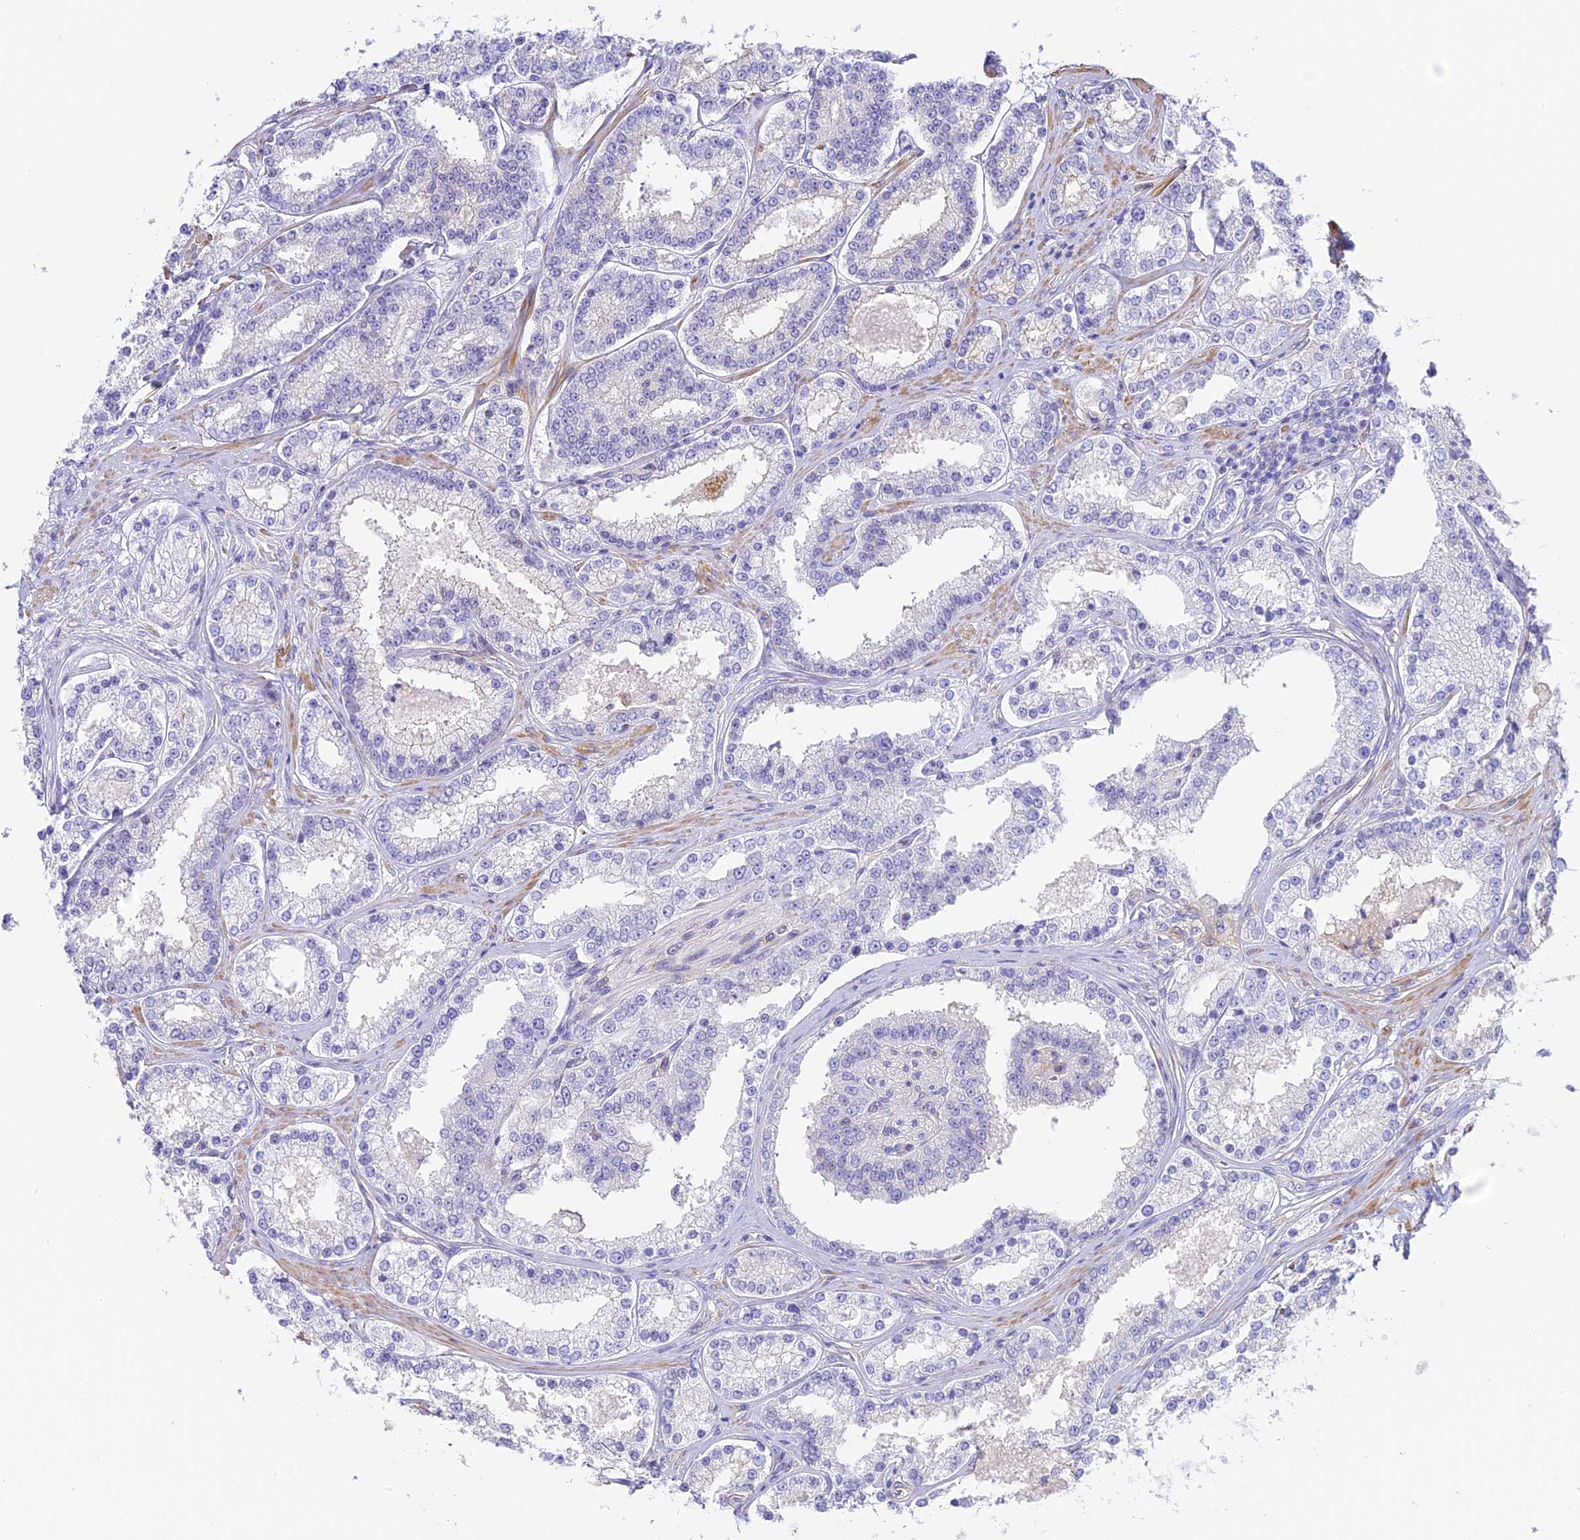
{"staining": {"intensity": "negative", "quantity": "none", "location": "none"}, "tissue": "prostate cancer", "cell_type": "Tumor cells", "image_type": "cancer", "snomed": [{"axis": "morphology", "description": "Normal tissue, NOS"}, {"axis": "morphology", "description": "Adenocarcinoma, High grade"}, {"axis": "topography", "description": "Prostate"}], "caption": "High magnification brightfield microscopy of high-grade adenocarcinoma (prostate) stained with DAB (brown) and counterstained with hematoxylin (blue): tumor cells show no significant expression. (DAB immunohistochemistry with hematoxylin counter stain).", "gene": "HOMER3", "patient": {"sex": "male", "age": 83}}